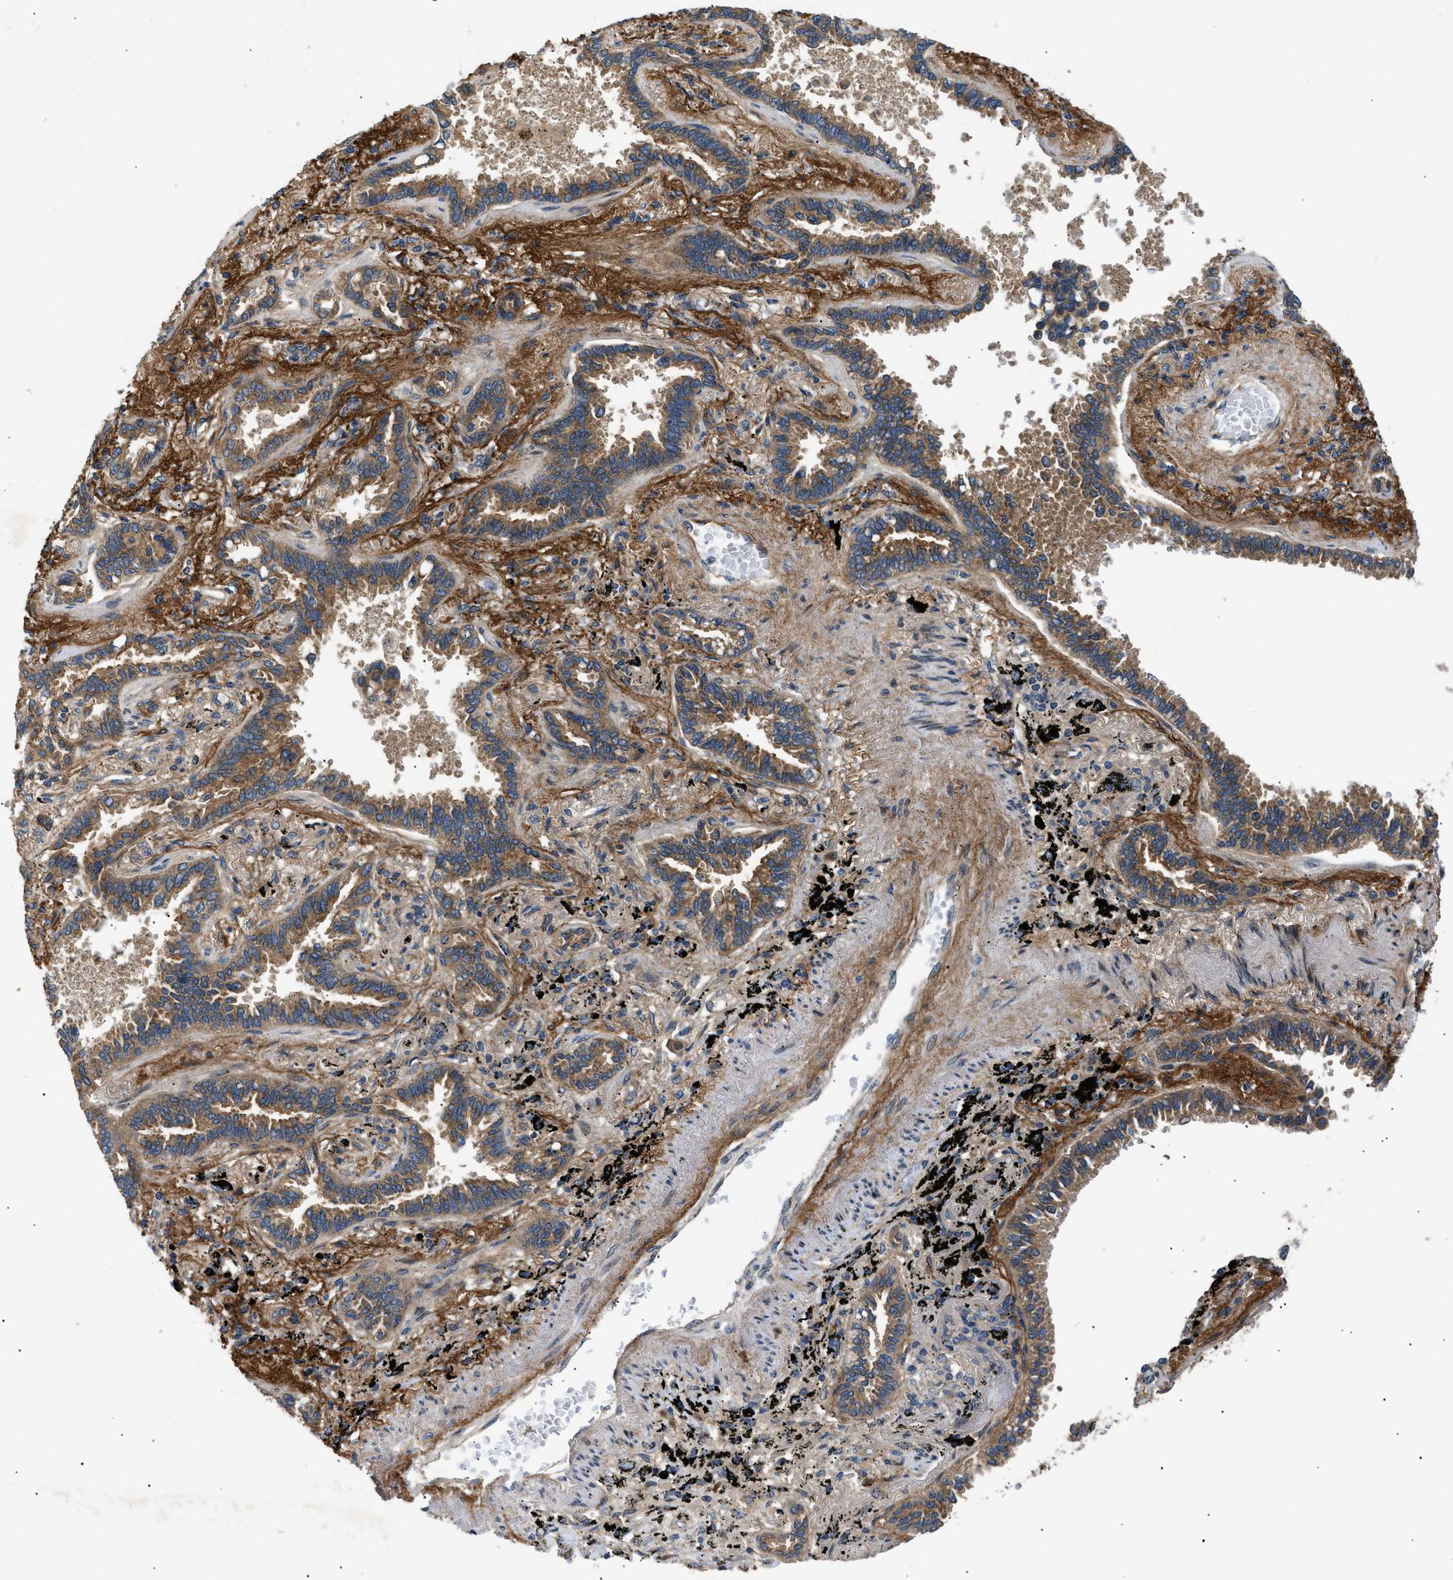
{"staining": {"intensity": "moderate", "quantity": ">75%", "location": "cytoplasmic/membranous"}, "tissue": "lung cancer", "cell_type": "Tumor cells", "image_type": "cancer", "snomed": [{"axis": "morphology", "description": "Normal tissue, NOS"}, {"axis": "morphology", "description": "Adenocarcinoma, NOS"}, {"axis": "topography", "description": "Lung"}], "caption": "Lung cancer stained with DAB (3,3'-diaminobenzidine) immunohistochemistry (IHC) displays medium levels of moderate cytoplasmic/membranous expression in about >75% of tumor cells. (Stains: DAB (3,3'-diaminobenzidine) in brown, nuclei in blue, Microscopy: brightfield microscopy at high magnification).", "gene": "LYSMD3", "patient": {"sex": "male", "age": 59}}